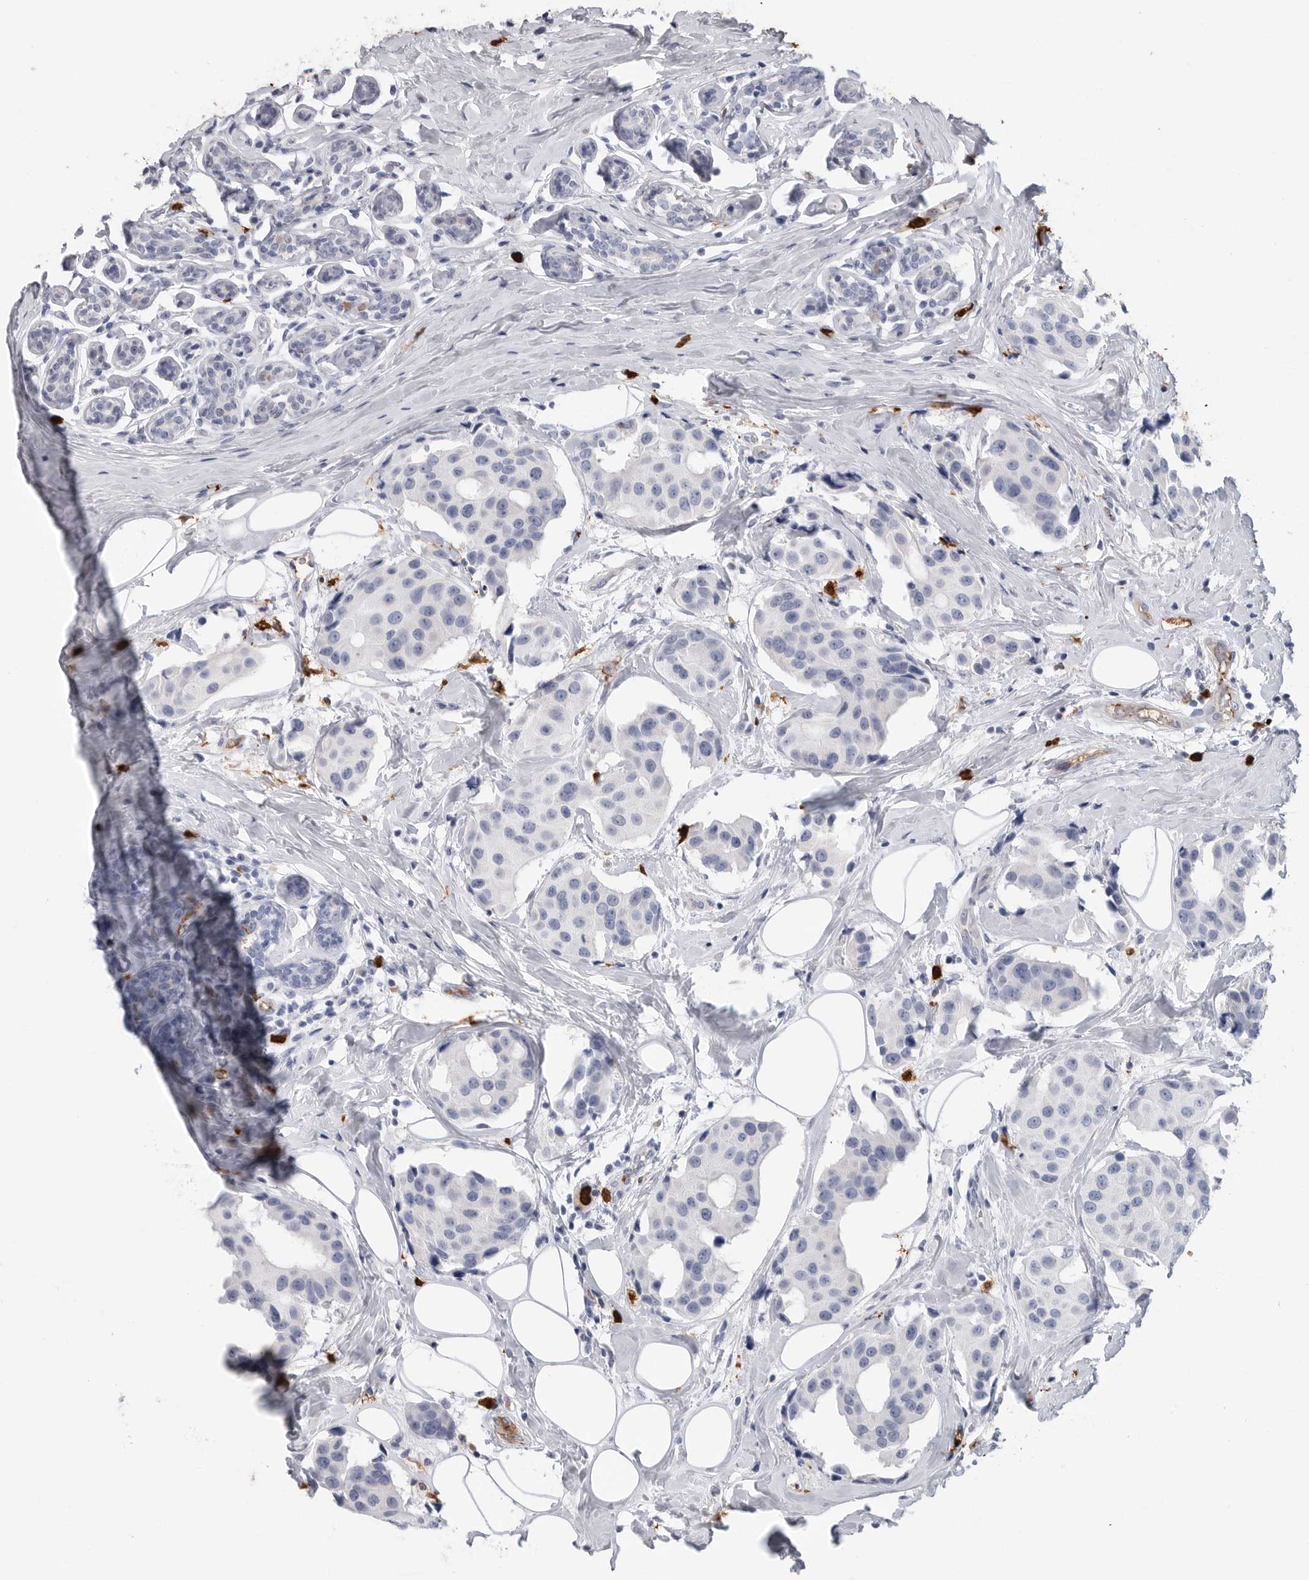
{"staining": {"intensity": "negative", "quantity": "none", "location": "none"}, "tissue": "breast cancer", "cell_type": "Tumor cells", "image_type": "cancer", "snomed": [{"axis": "morphology", "description": "Normal tissue, NOS"}, {"axis": "morphology", "description": "Duct carcinoma"}, {"axis": "topography", "description": "Breast"}], "caption": "Breast infiltrating ductal carcinoma was stained to show a protein in brown. There is no significant expression in tumor cells. (Brightfield microscopy of DAB (3,3'-diaminobenzidine) IHC at high magnification).", "gene": "CYB561D1", "patient": {"sex": "female", "age": 39}}